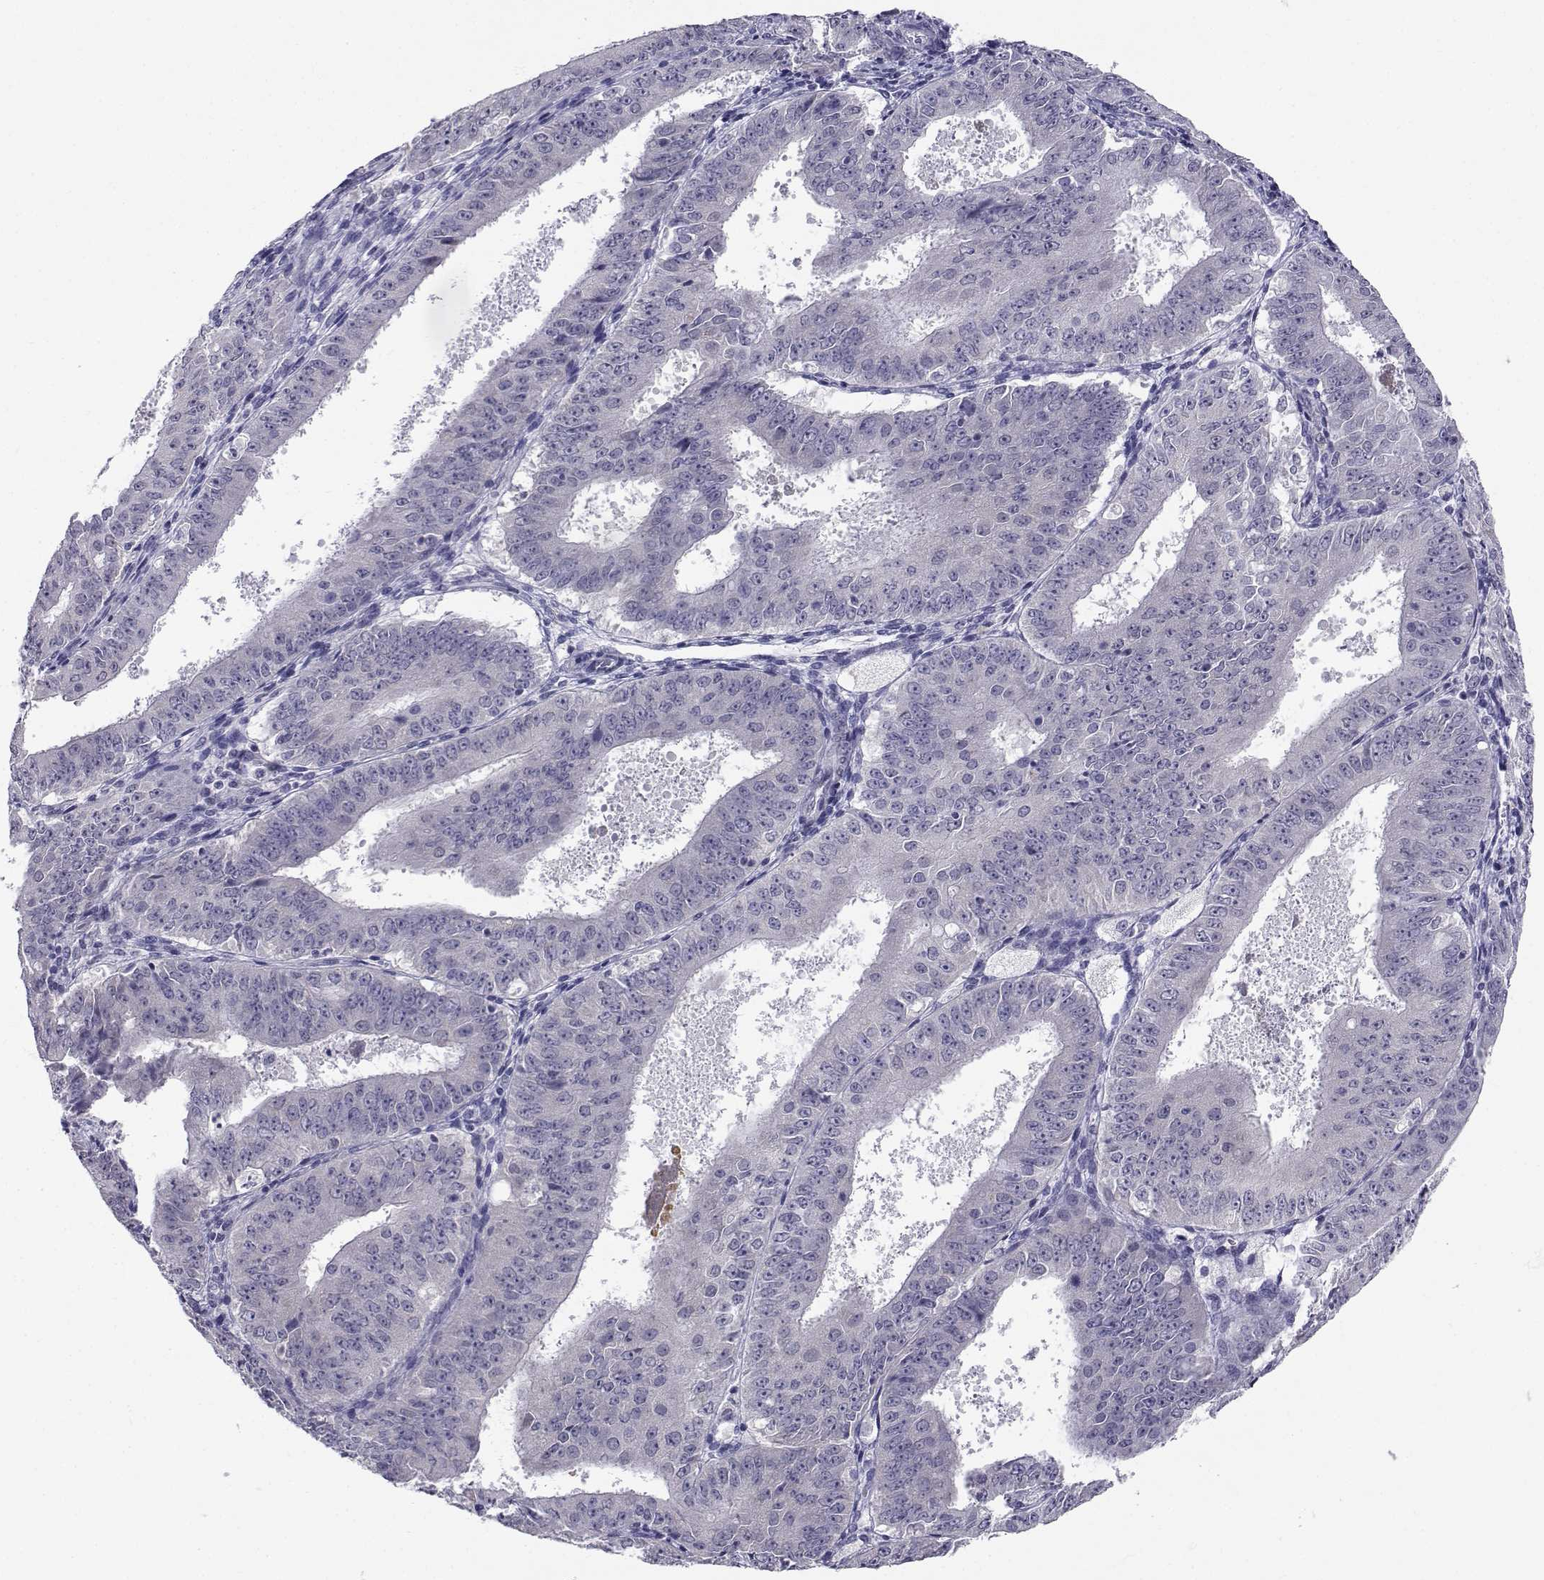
{"staining": {"intensity": "negative", "quantity": "none", "location": "none"}, "tissue": "ovarian cancer", "cell_type": "Tumor cells", "image_type": "cancer", "snomed": [{"axis": "morphology", "description": "Carcinoma, endometroid"}, {"axis": "topography", "description": "Ovary"}], "caption": "This is a image of immunohistochemistry (IHC) staining of ovarian cancer, which shows no expression in tumor cells.", "gene": "SLC6A3", "patient": {"sex": "female", "age": 42}}